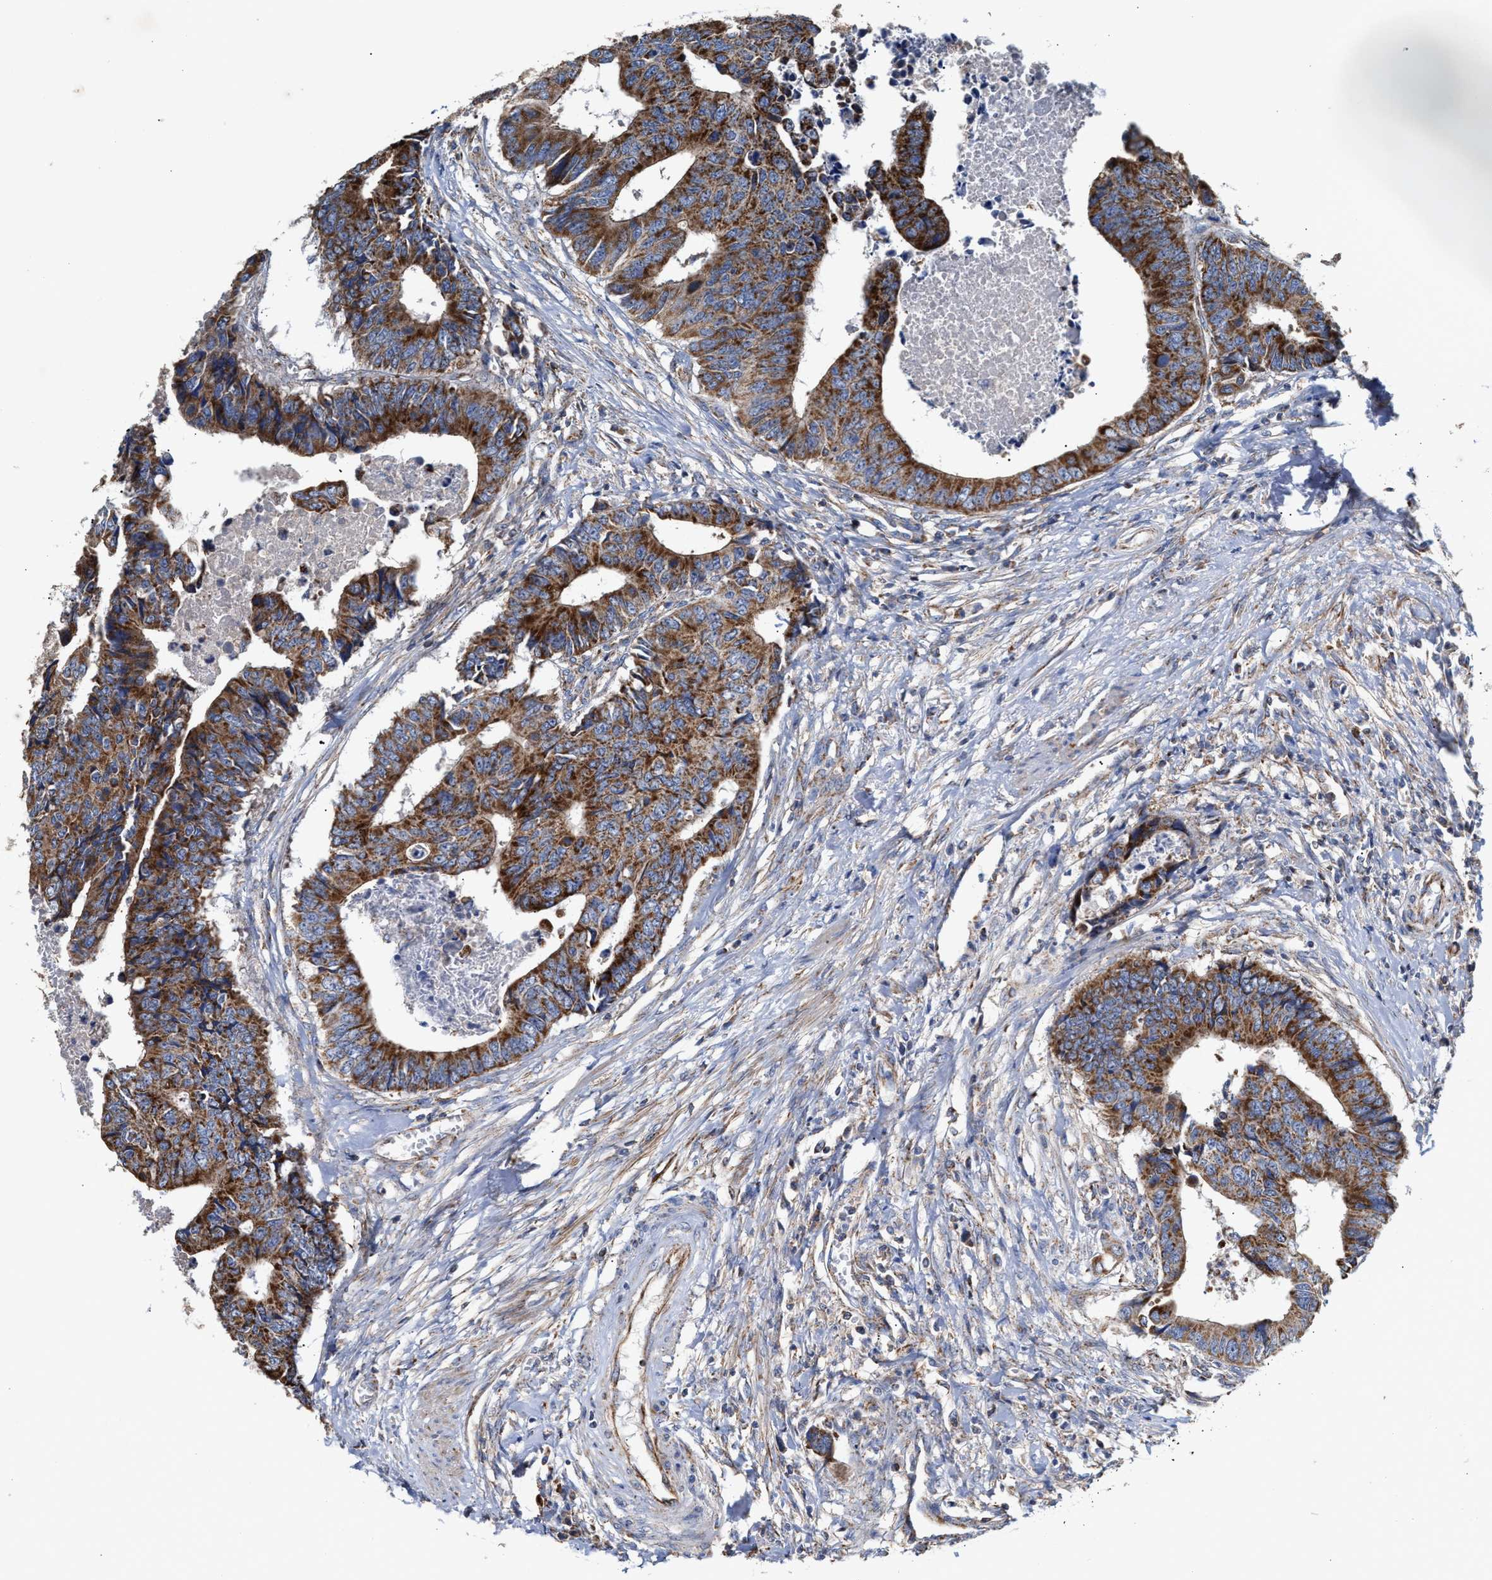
{"staining": {"intensity": "strong", "quantity": ">75%", "location": "cytoplasmic/membranous"}, "tissue": "colorectal cancer", "cell_type": "Tumor cells", "image_type": "cancer", "snomed": [{"axis": "morphology", "description": "Adenocarcinoma, NOS"}, {"axis": "topography", "description": "Rectum"}], "caption": "Tumor cells show strong cytoplasmic/membranous staining in about >75% of cells in colorectal cancer.", "gene": "MECR", "patient": {"sex": "male", "age": 84}}